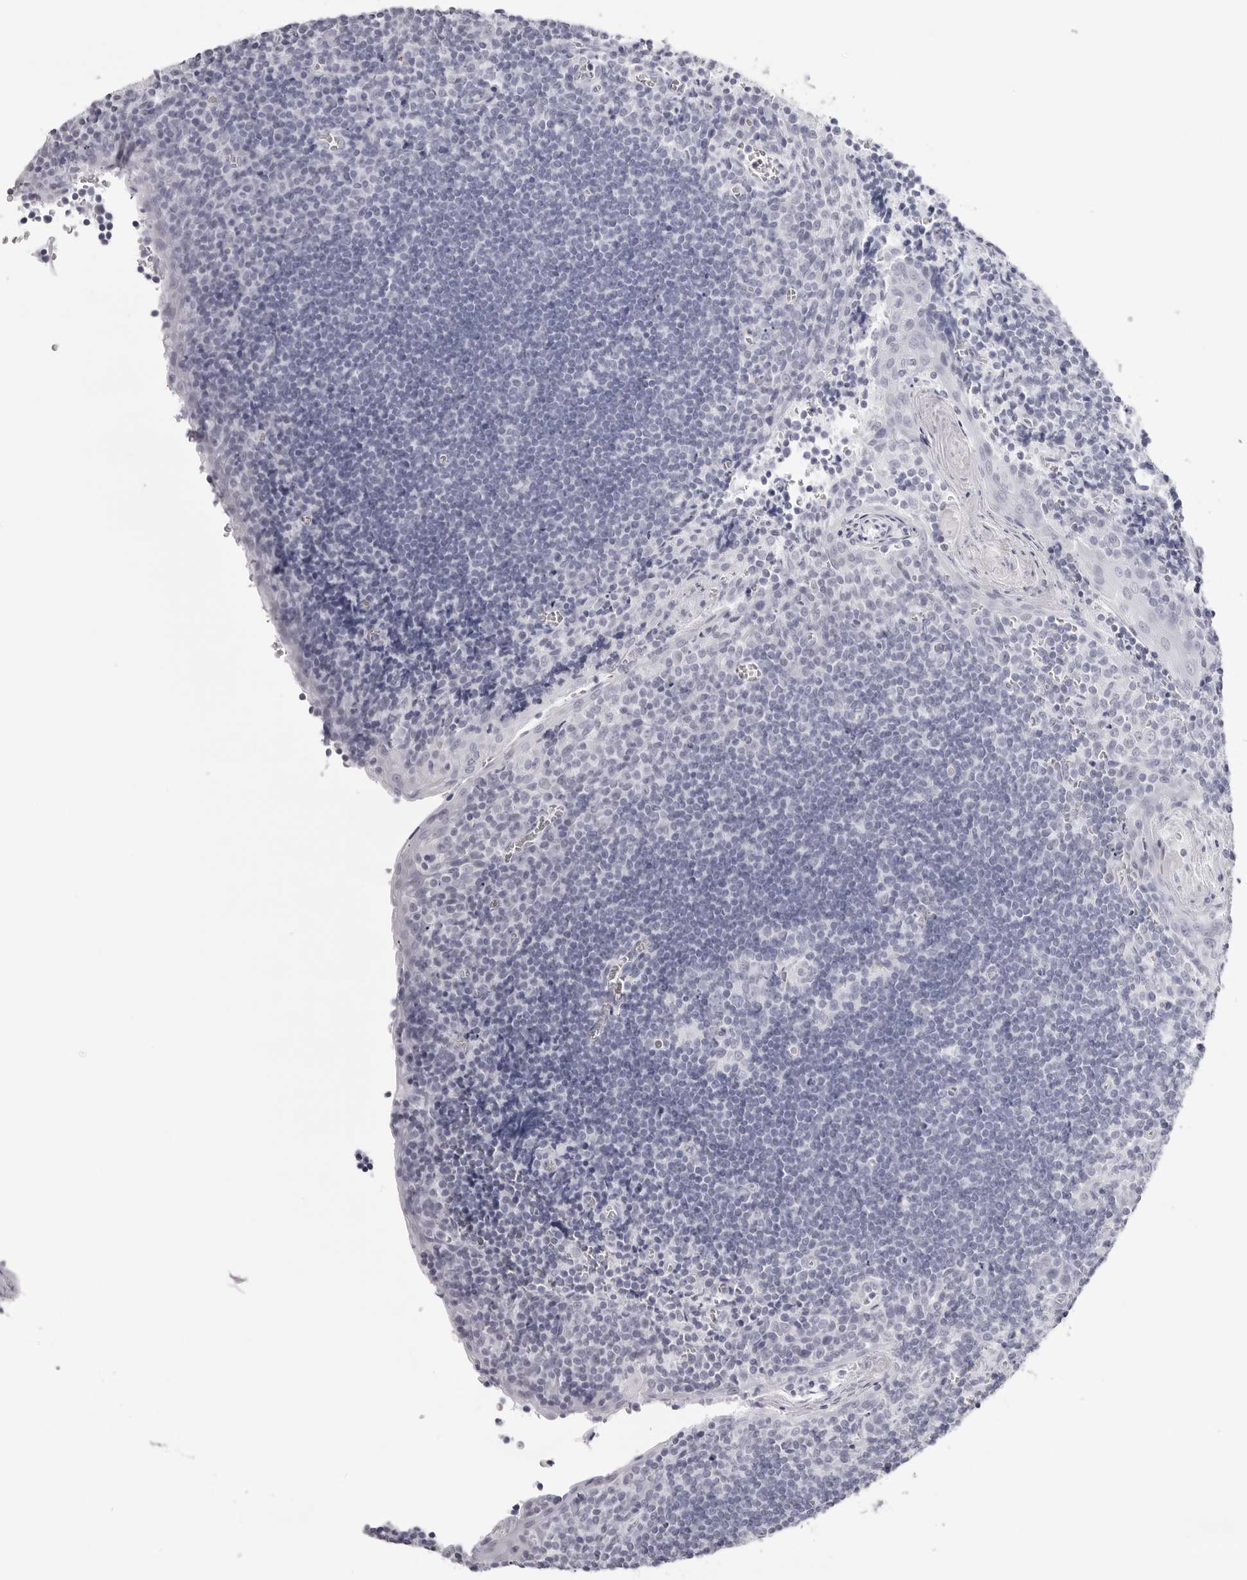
{"staining": {"intensity": "negative", "quantity": "none", "location": "none"}, "tissue": "tonsil", "cell_type": "Germinal center cells", "image_type": "normal", "snomed": [{"axis": "morphology", "description": "Normal tissue, NOS"}, {"axis": "topography", "description": "Tonsil"}], "caption": "IHC histopathology image of normal tonsil: tonsil stained with DAB (3,3'-diaminobenzidine) exhibits no significant protein positivity in germinal center cells. Nuclei are stained in blue.", "gene": "INSL3", "patient": {"sex": "male", "age": 27}}